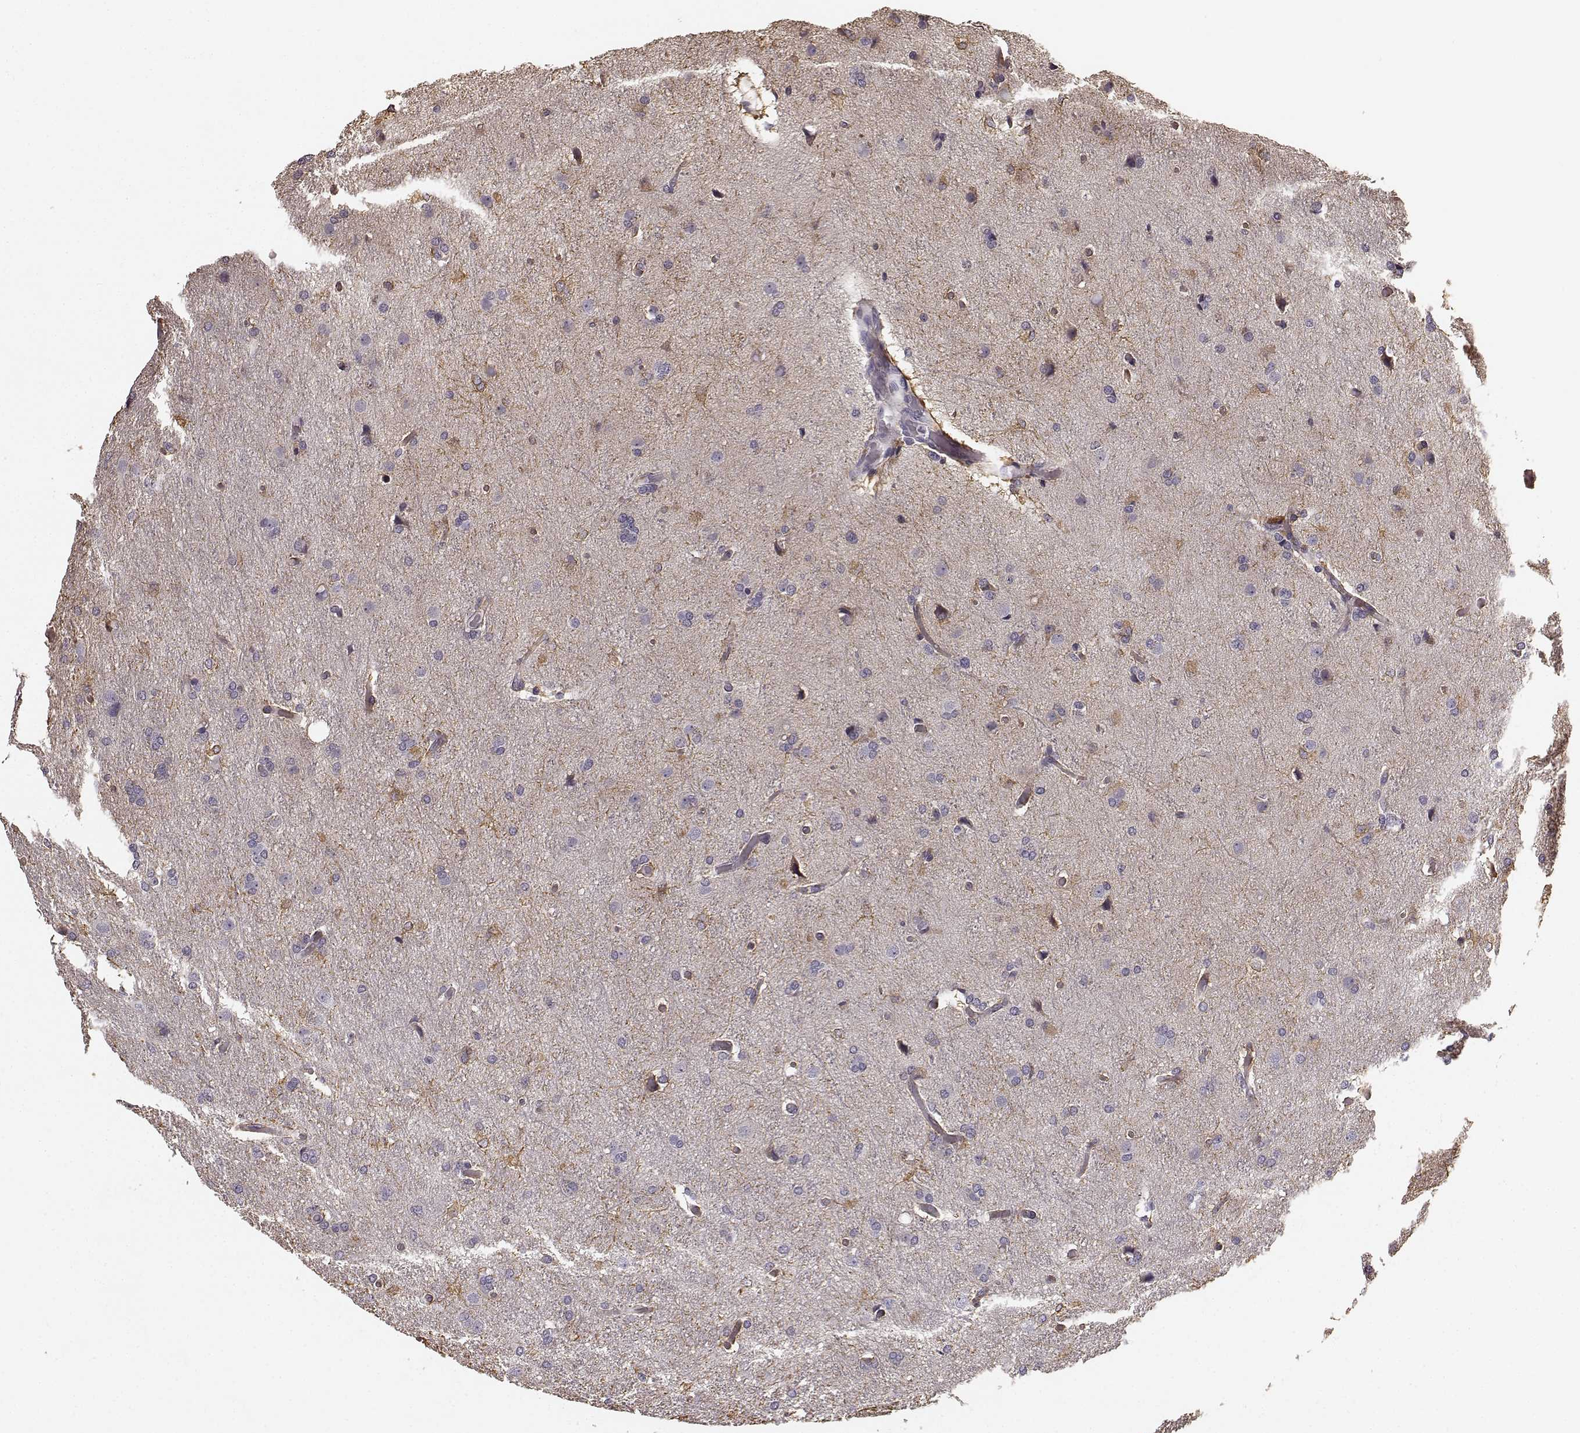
{"staining": {"intensity": "negative", "quantity": "none", "location": "none"}, "tissue": "glioma", "cell_type": "Tumor cells", "image_type": "cancer", "snomed": [{"axis": "morphology", "description": "Glioma, malignant, High grade"}, {"axis": "topography", "description": "Brain"}], "caption": "High magnification brightfield microscopy of glioma stained with DAB (3,3'-diaminobenzidine) (brown) and counterstained with hematoxylin (blue): tumor cells show no significant positivity.", "gene": "RIT2", "patient": {"sex": "male", "age": 68}}